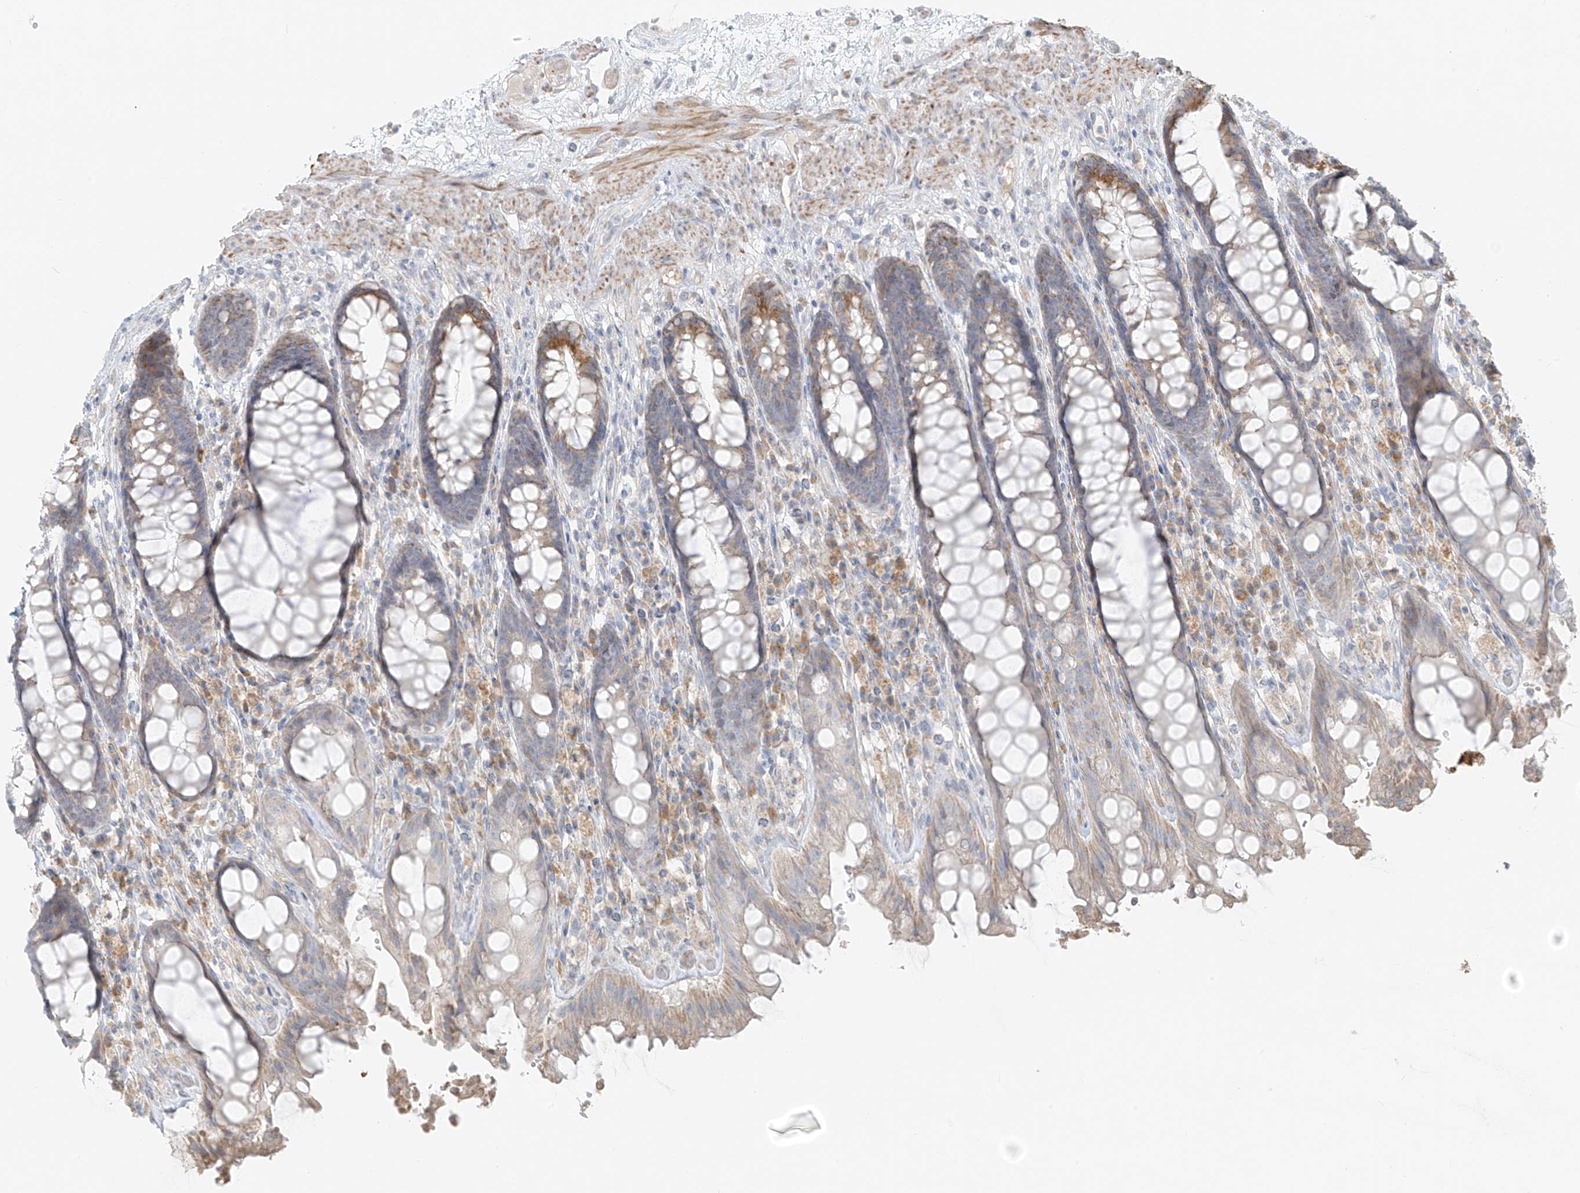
{"staining": {"intensity": "moderate", "quantity": "<25%", "location": "cytoplasmic/membranous"}, "tissue": "rectum", "cell_type": "Glandular cells", "image_type": "normal", "snomed": [{"axis": "morphology", "description": "Normal tissue, NOS"}, {"axis": "topography", "description": "Rectum"}], "caption": "High-power microscopy captured an IHC histopathology image of benign rectum, revealing moderate cytoplasmic/membranous staining in about <25% of glandular cells.", "gene": "UST", "patient": {"sex": "male", "age": 64}}